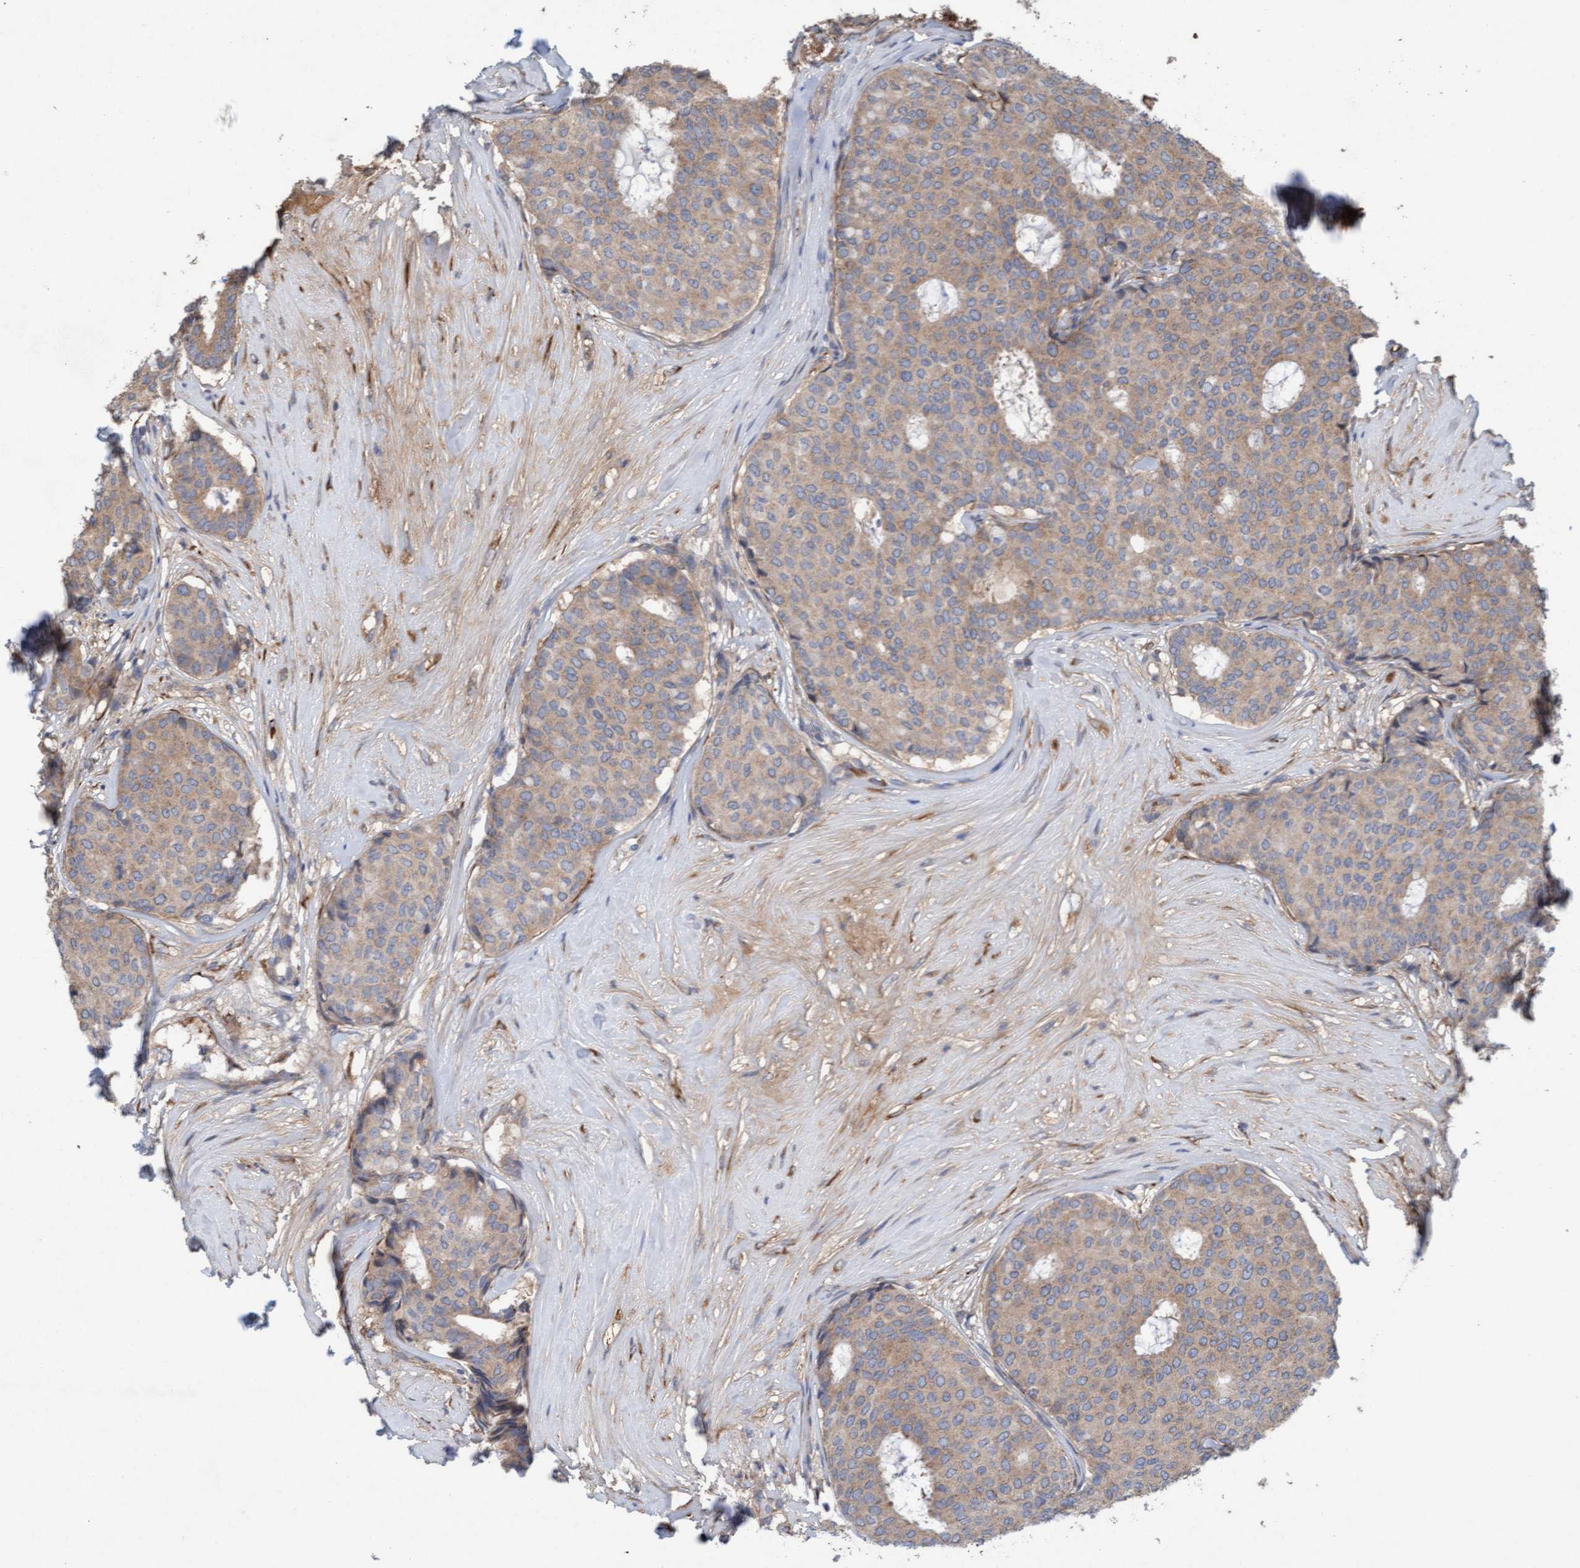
{"staining": {"intensity": "weak", "quantity": ">75%", "location": "cytoplasmic/membranous"}, "tissue": "breast cancer", "cell_type": "Tumor cells", "image_type": "cancer", "snomed": [{"axis": "morphology", "description": "Duct carcinoma"}, {"axis": "topography", "description": "Breast"}], "caption": "Protein staining exhibits weak cytoplasmic/membranous positivity in approximately >75% of tumor cells in intraductal carcinoma (breast).", "gene": "DDHD2", "patient": {"sex": "female", "age": 75}}